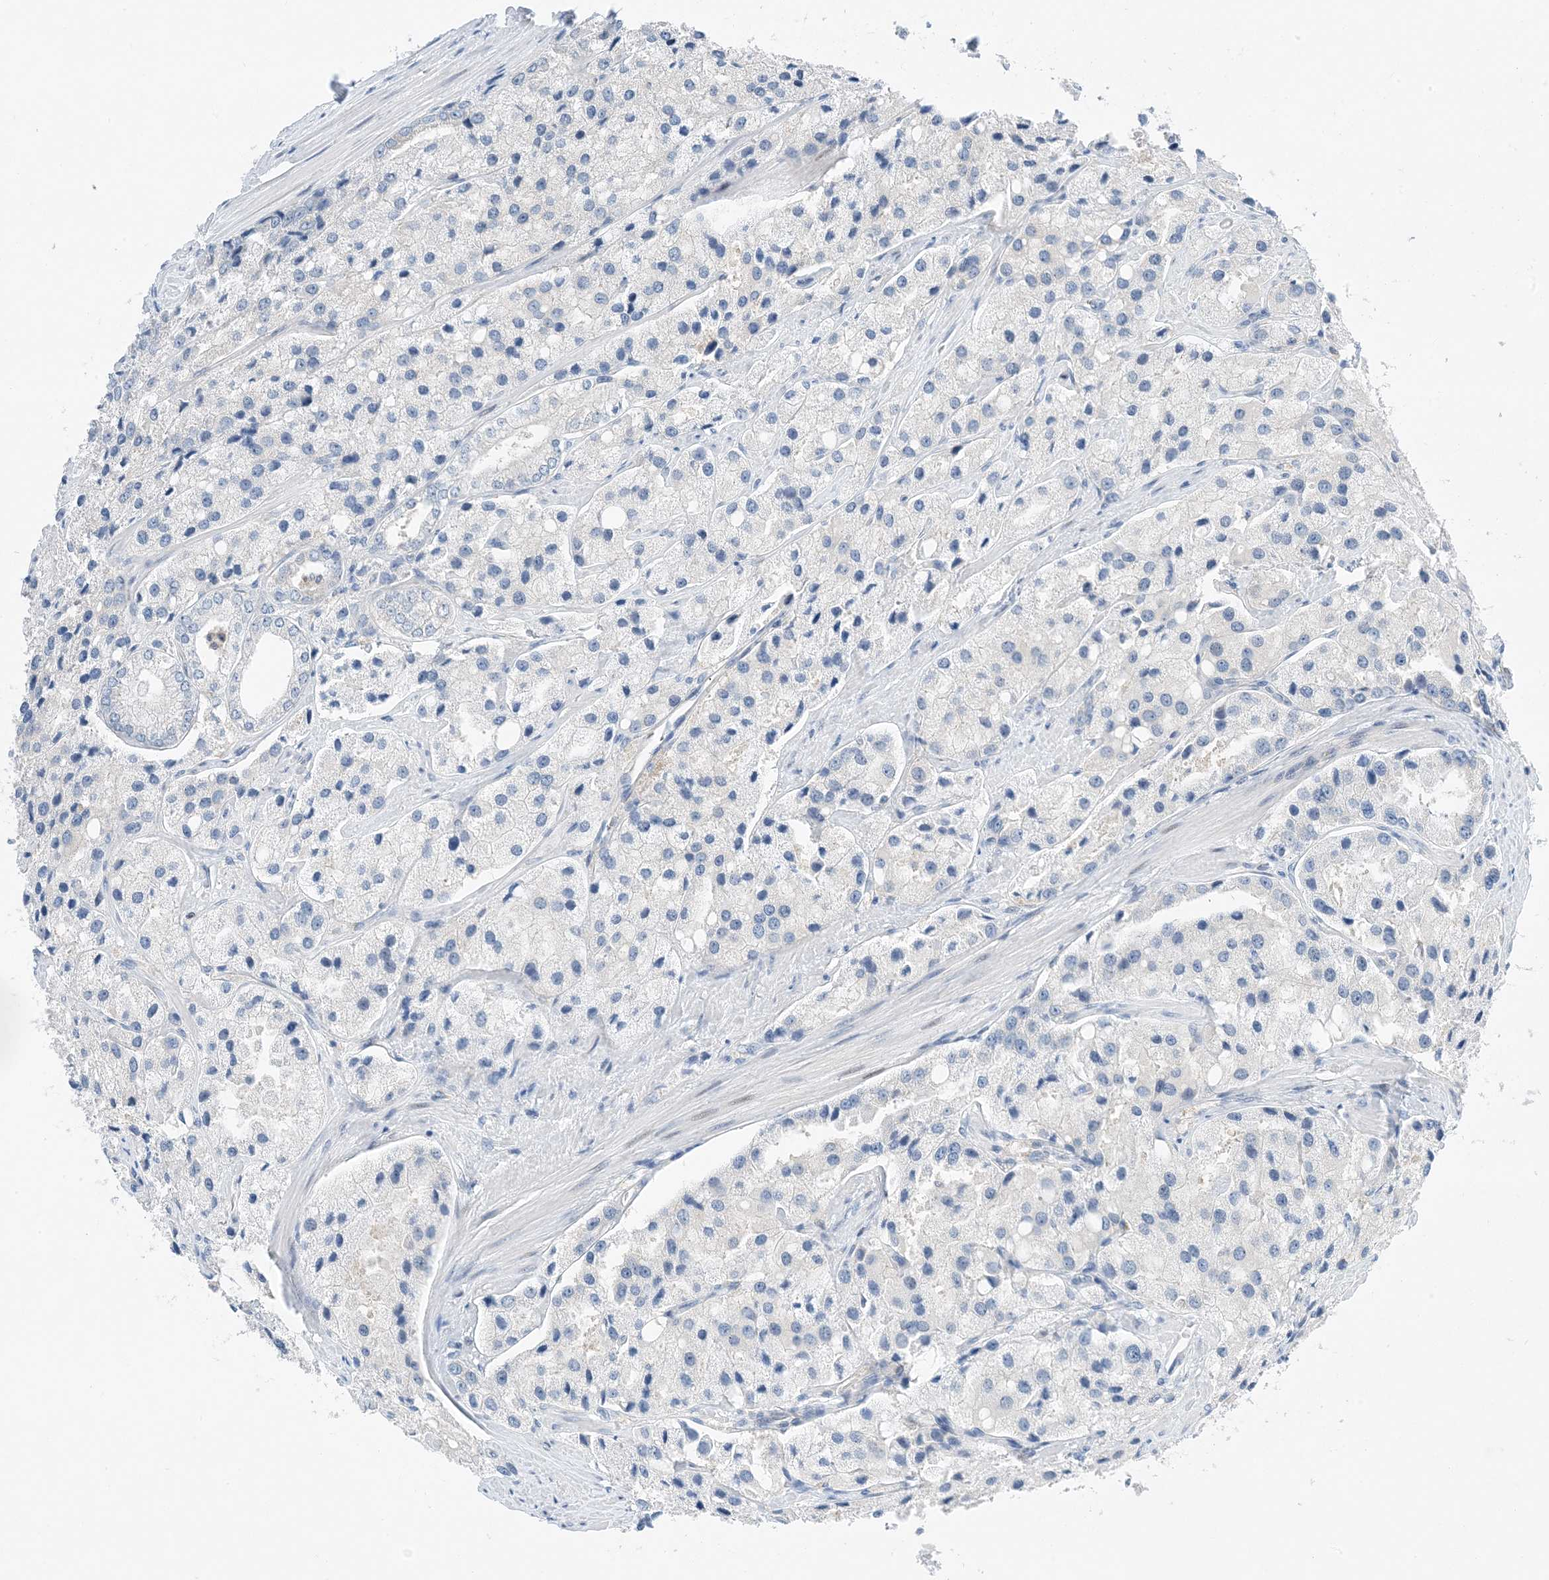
{"staining": {"intensity": "negative", "quantity": "none", "location": "none"}, "tissue": "prostate cancer", "cell_type": "Tumor cells", "image_type": "cancer", "snomed": [{"axis": "morphology", "description": "Adenocarcinoma, High grade"}, {"axis": "topography", "description": "Prostate"}], "caption": "A micrograph of adenocarcinoma (high-grade) (prostate) stained for a protein displays no brown staining in tumor cells.", "gene": "KIFBP", "patient": {"sex": "male", "age": 66}}